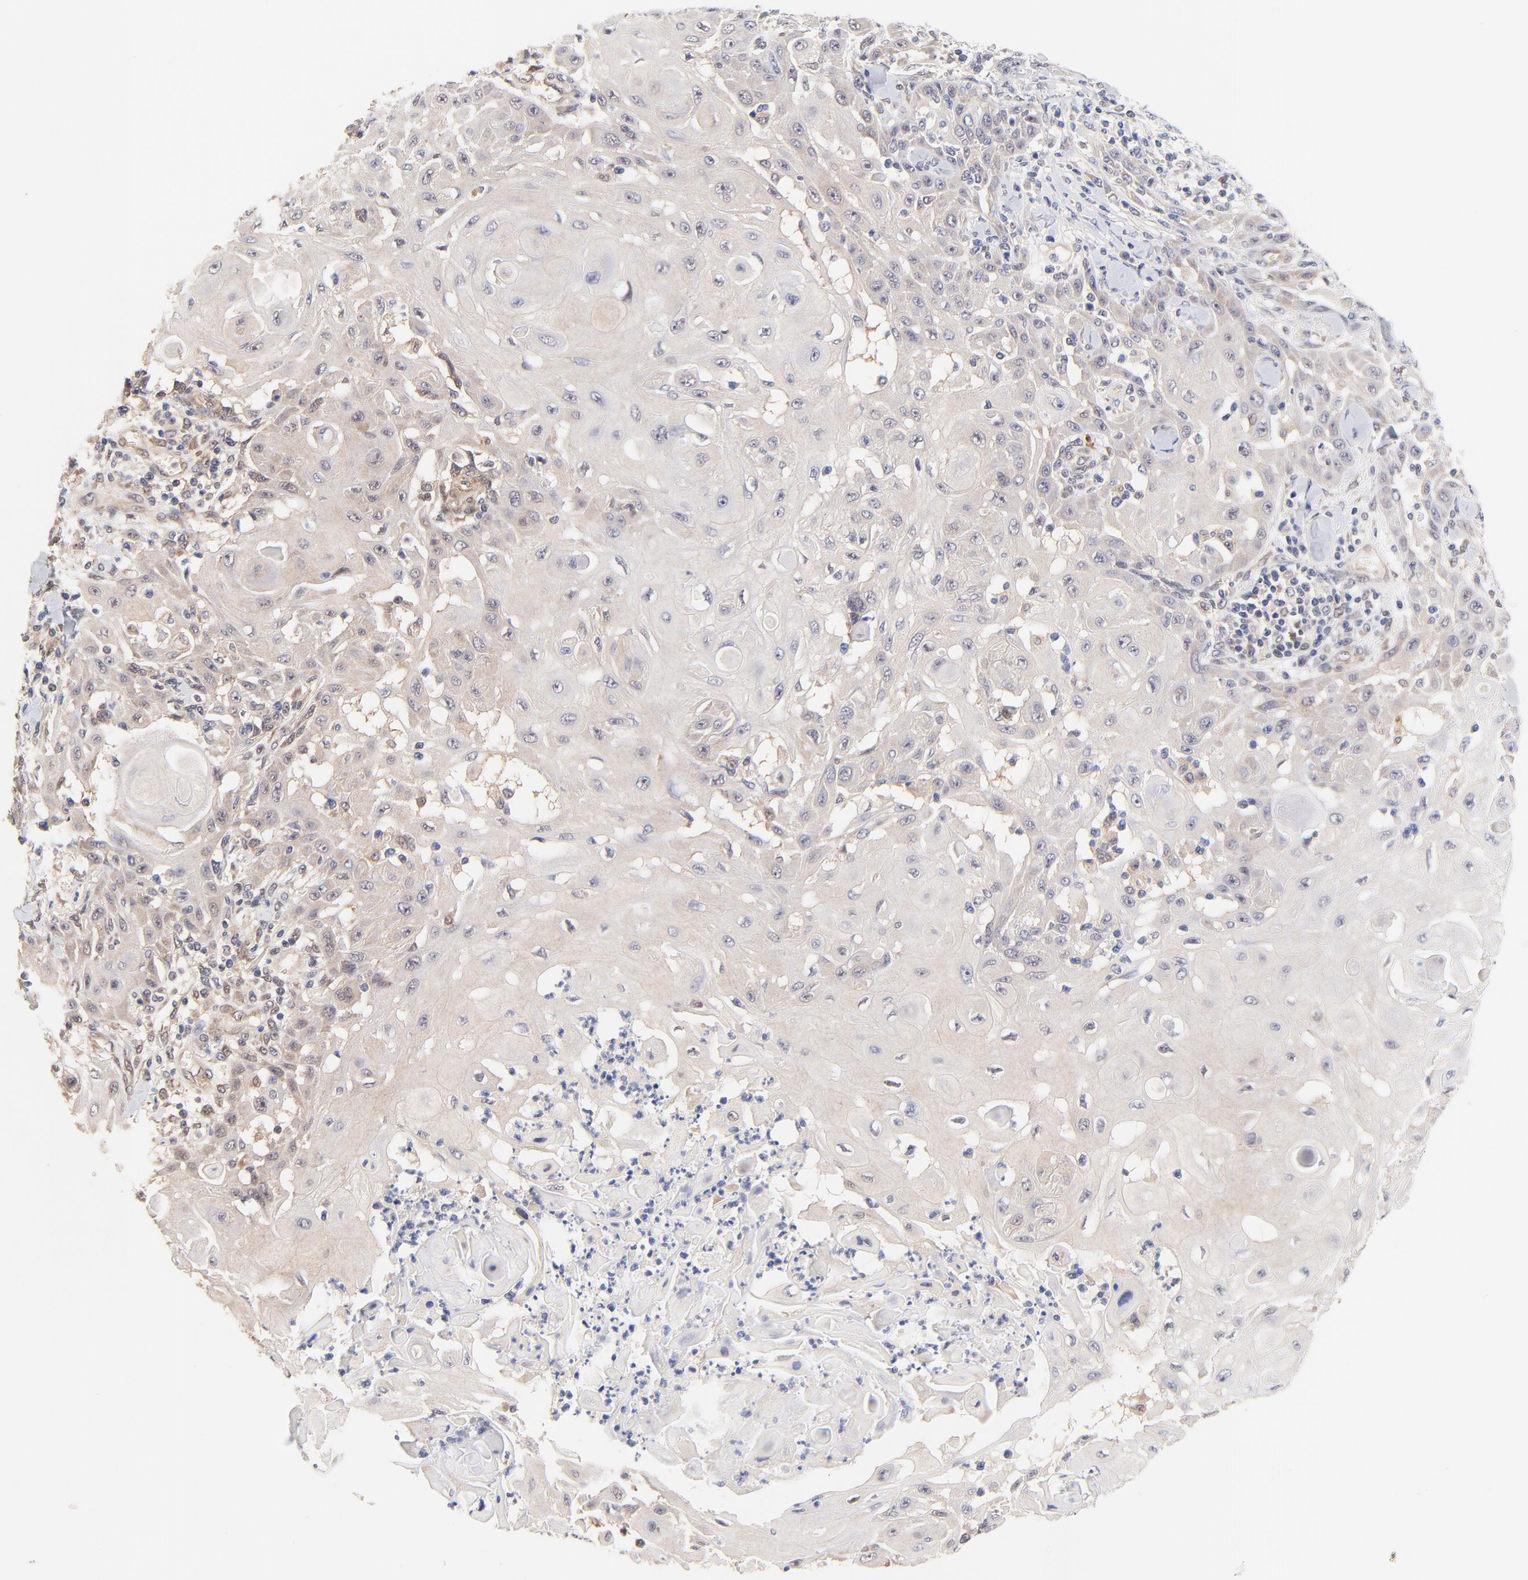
{"staining": {"intensity": "weak", "quantity": "25%-75%", "location": "cytoplasmic/membranous,nuclear"}, "tissue": "skin cancer", "cell_type": "Tumor cells", "image_type": "cancer", "snomed": [{"axis": "morphology", "description": "Squamous cell carcinoma, NOS"}, {"axis": "topography", "description": "Skin"}], "caption": "Brown immunohistochemical staining in human squamous cell carcinoma (skin) demonstrates weak cytoplasmic/membranous and nuclear staining in about 25%-75% of tumor cells.", "gene": "TXNL1", "patient": {"sex": "male", "age": 24}}